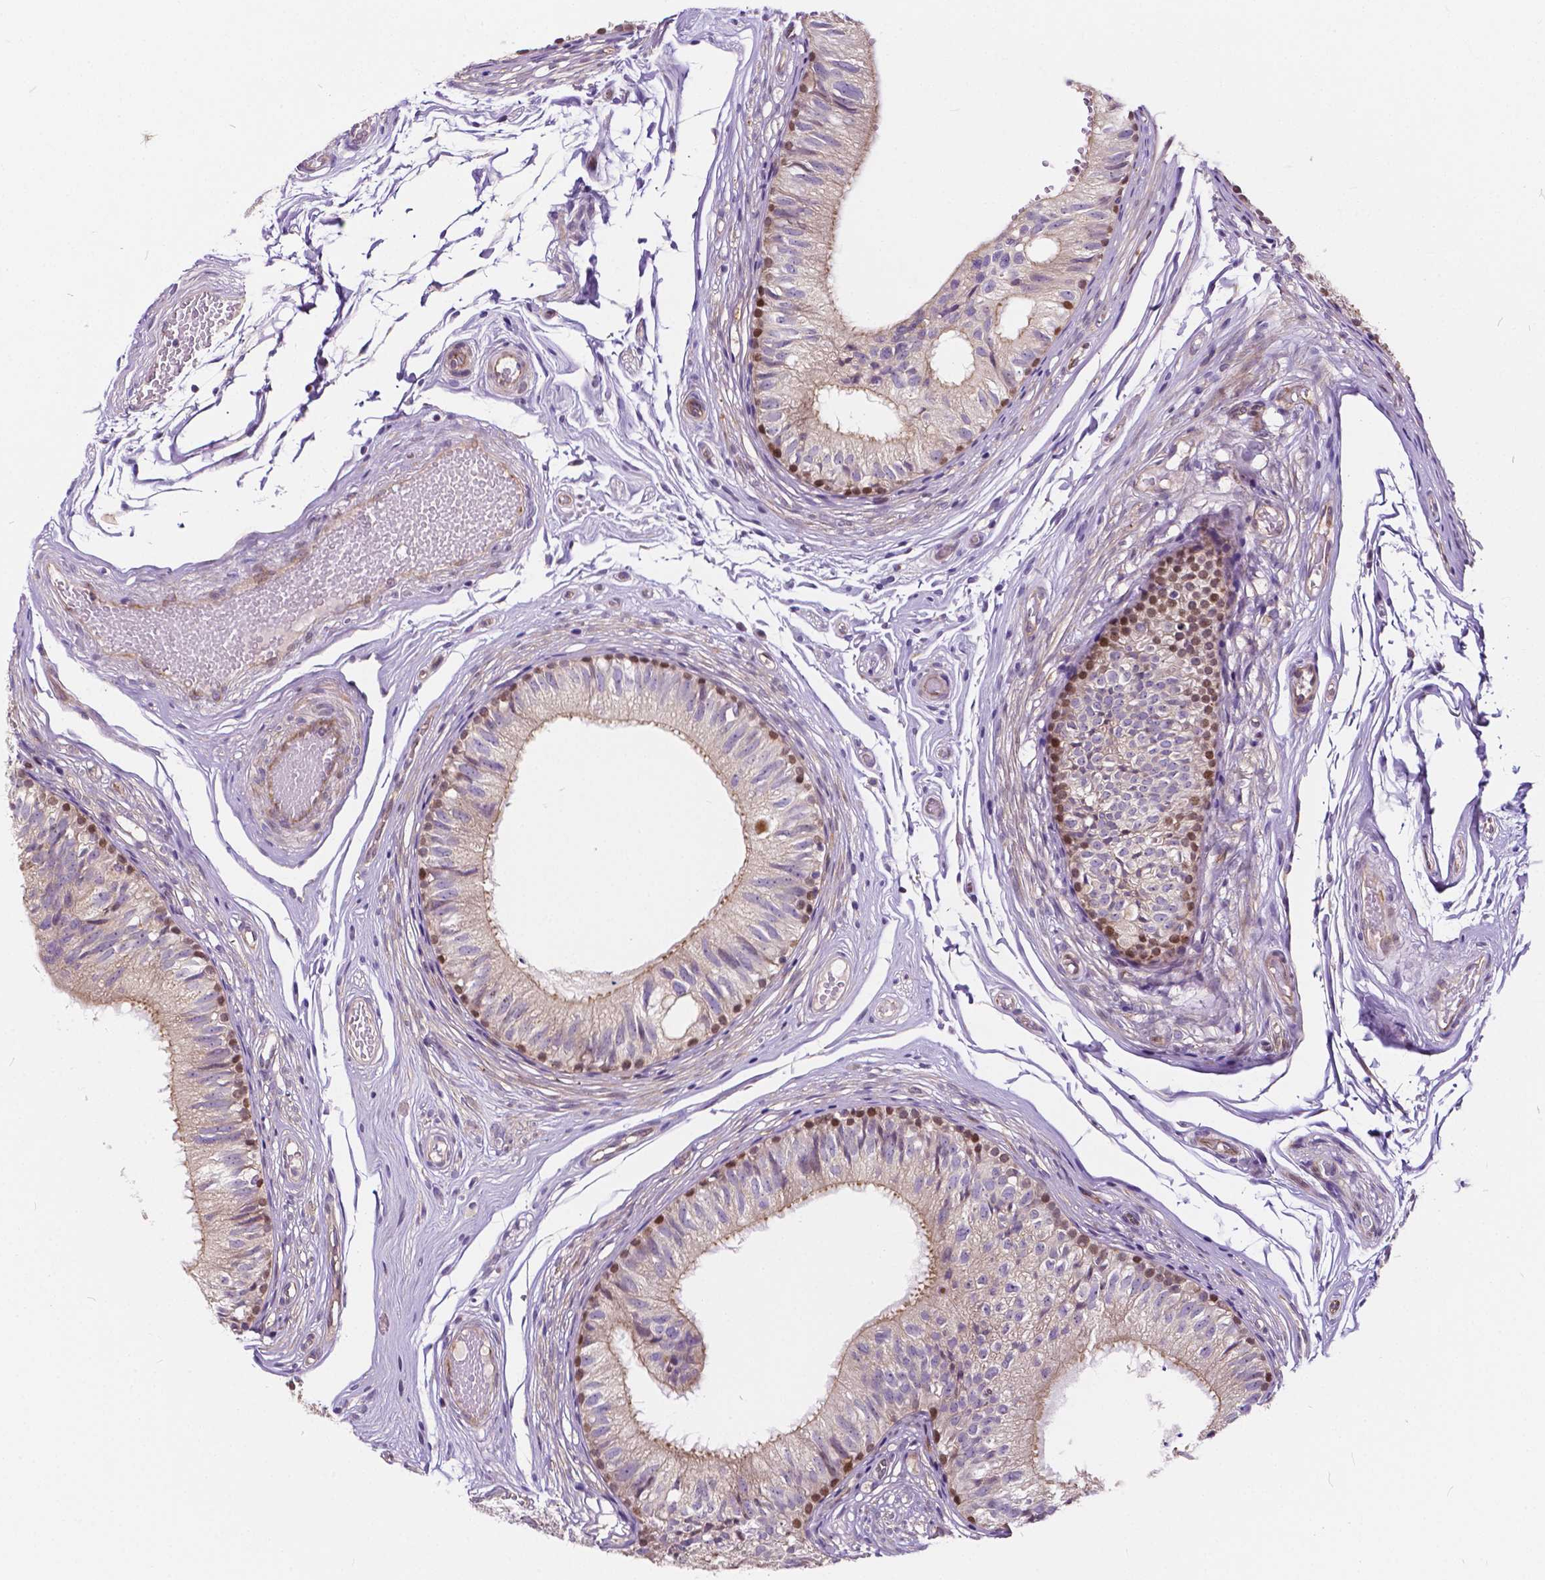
{"staining": {"intensity": "moderate", "quantity": "25%-75%", "location": "nuclear"}, "tissue": "epididymis", "cell_type": "Glandular cells", "image_type": "normal", "snomed": [{"axis": "morphology", "description": "Normal tissue, NOS"}, {"axis": "topography", "description": "Epididymis"}], "caption": "DAB (3,3'-diaminobenzidine) immunohistochemical staining of benign epididymis reveals moderate nuclear protein staining in approximately 25%-75% of glandular cells.", "gene": "INPP5E", "patient": {"sex": "male", "age": 29}}